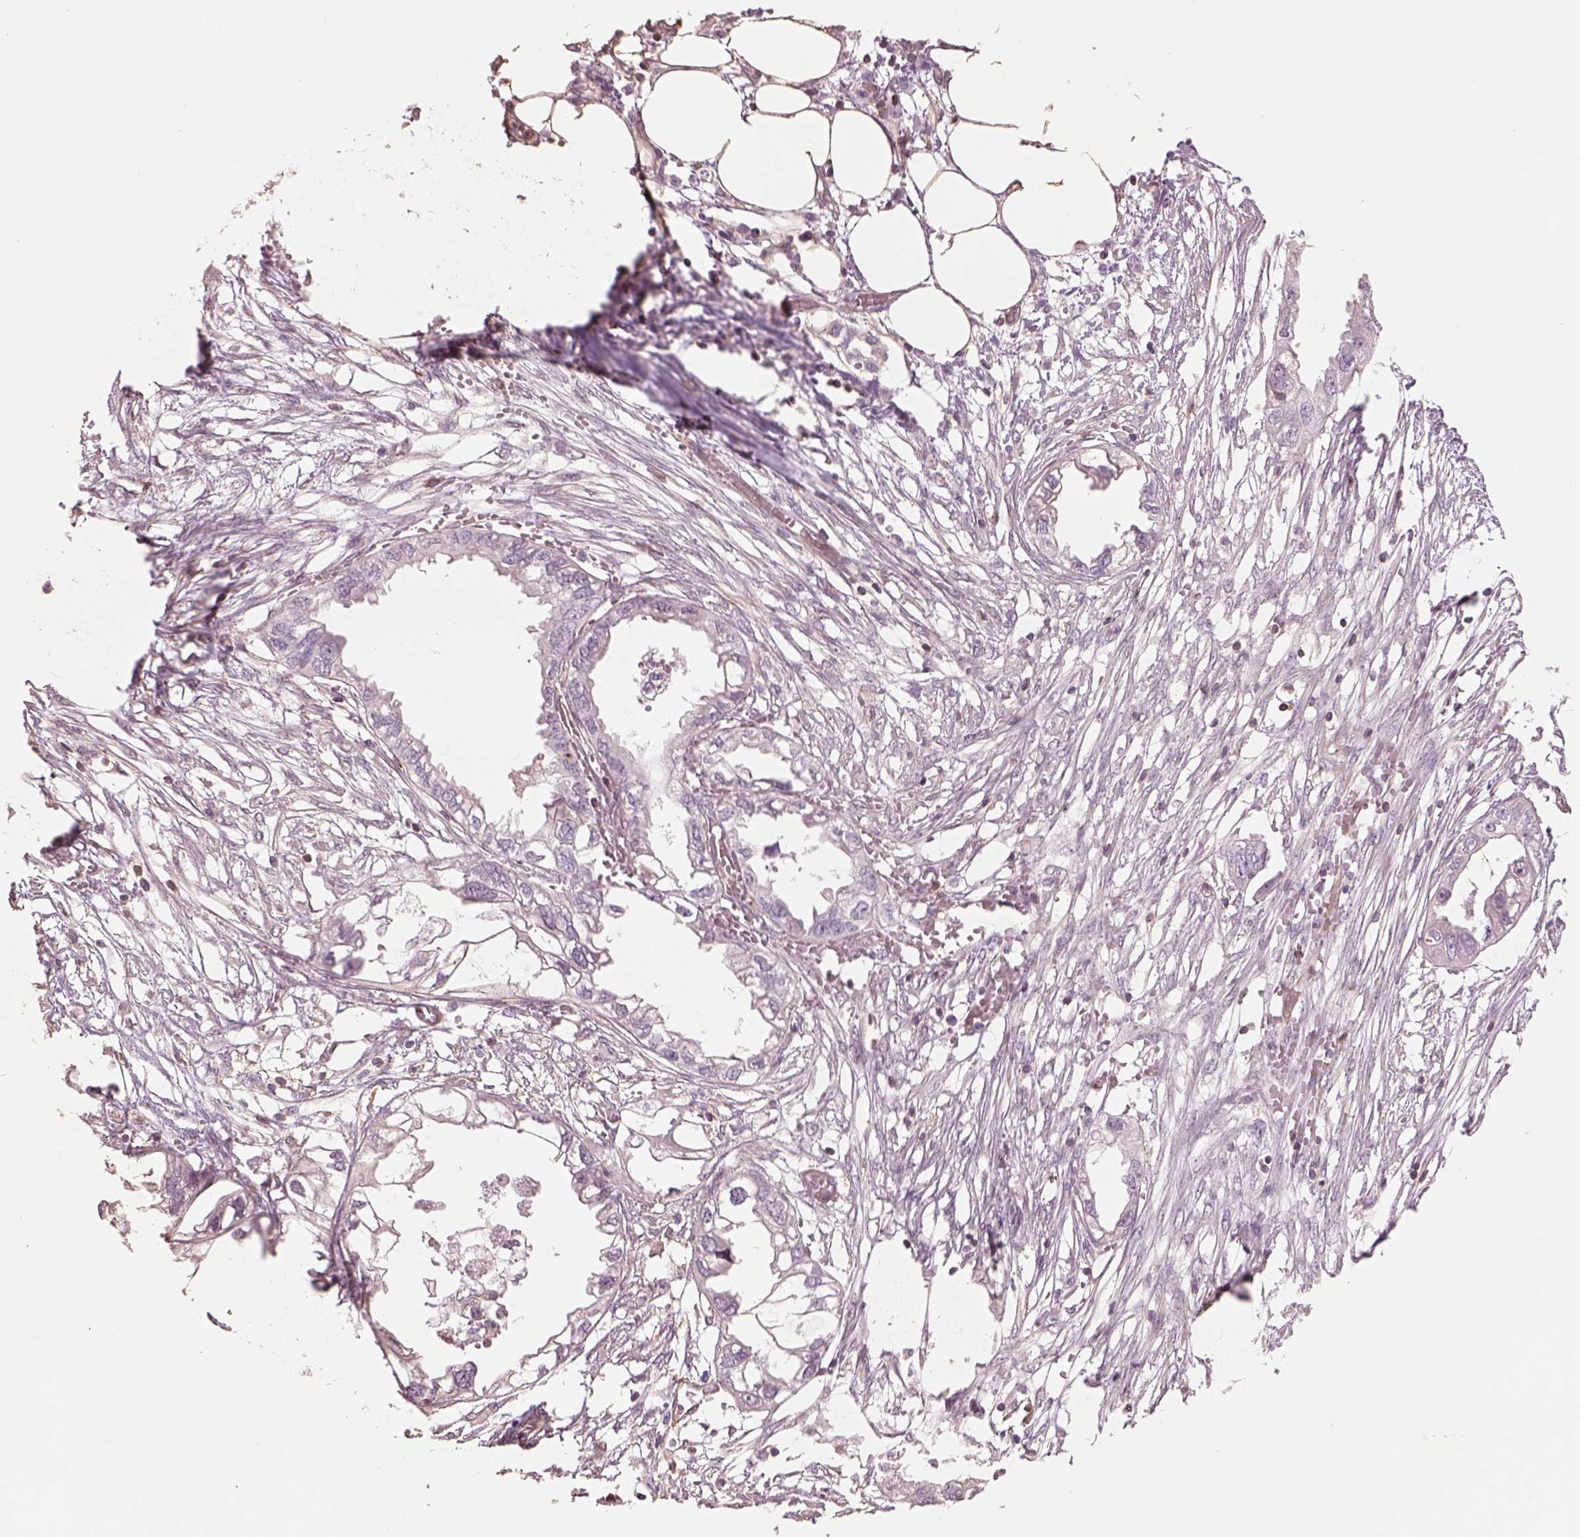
{"staining": {"intensity": "negative", "quantity": "none", "location": "none"}, "tissue": "endometrial cancer", "cell_type": "Tumor cells", "image_type": "cancer", "snomed": [{"axis": "morphology", "description": "Adenocarcinoma, NOS"}, {"axis": "morphology", "description": "Adenocarcinoma, metastatic, NOS"}, {"axis": "topography", "description": "Adipose tissue"}, {"axis": "topography", "description": "Endometrium"}], "caption": "High power microscopy image of an IHC image of endometrial cancer, revealing no significant staining in tumor cells. (DAB IHC visualized using brightfield microscopy, high magnification).", "gene": "LIN7A", "patient": {"sex": "female", "age": 67}}